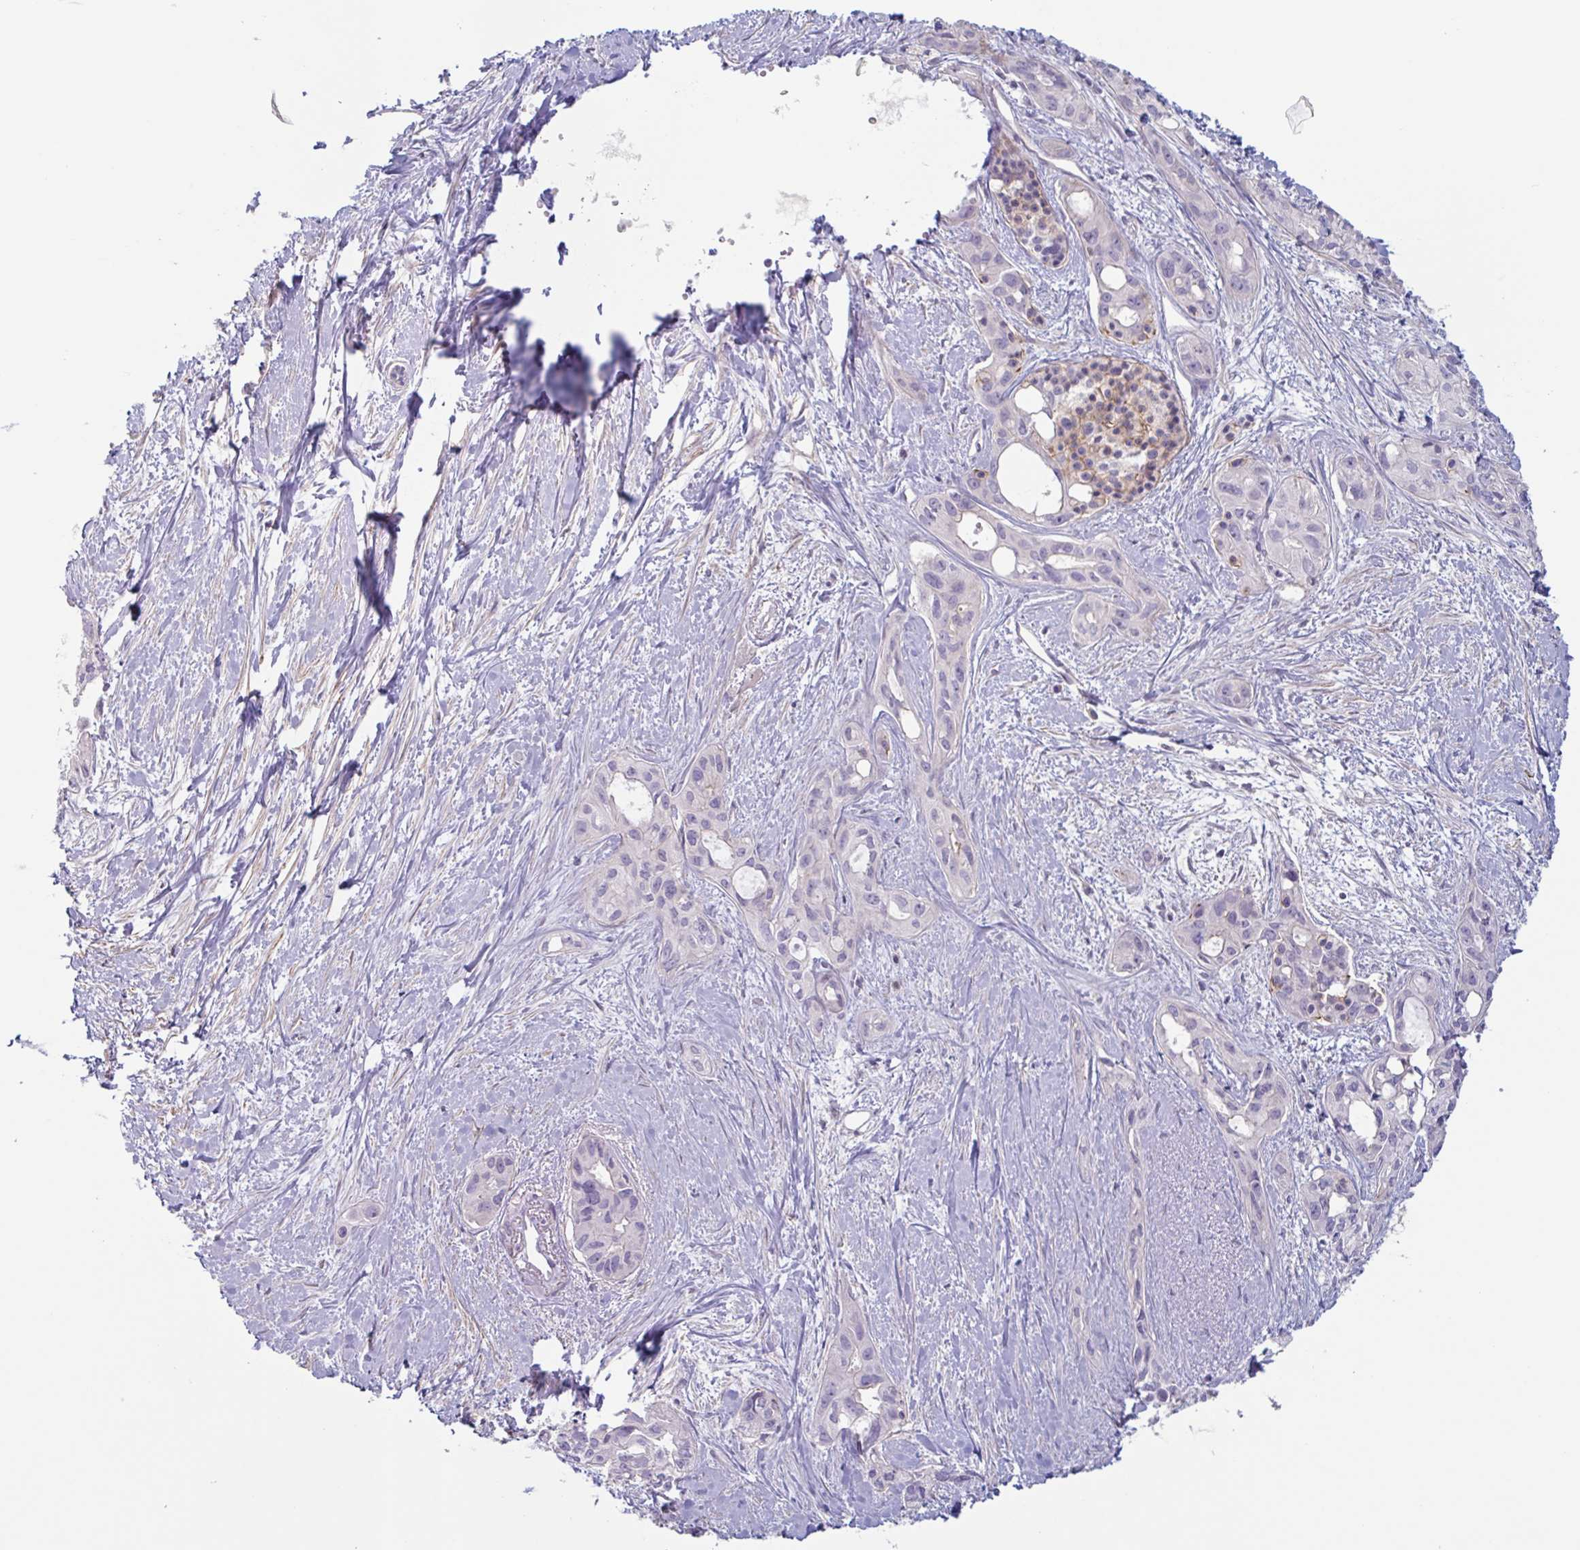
{"staining": {"intensity": "negative", "quantity": "none", "location": "none"}, "tissue": "pancreatic cancer", "cell_type": "Tumor cells", "image_type": "cancer", "snomed": [{"axis": "morphology", "description": "Adenocarcinoma, NOS"}, {"axis": "topography", "description": "Pancreas"}], "caption": "A high-resolution histopathology image shows immunohistochemistry staining of pancreatic cancer (adenocarcinoma), which demonstrates no significant staining in tumor cells.", "gene": "MYH10", "patient": {"sex": "female", "age": 50}}